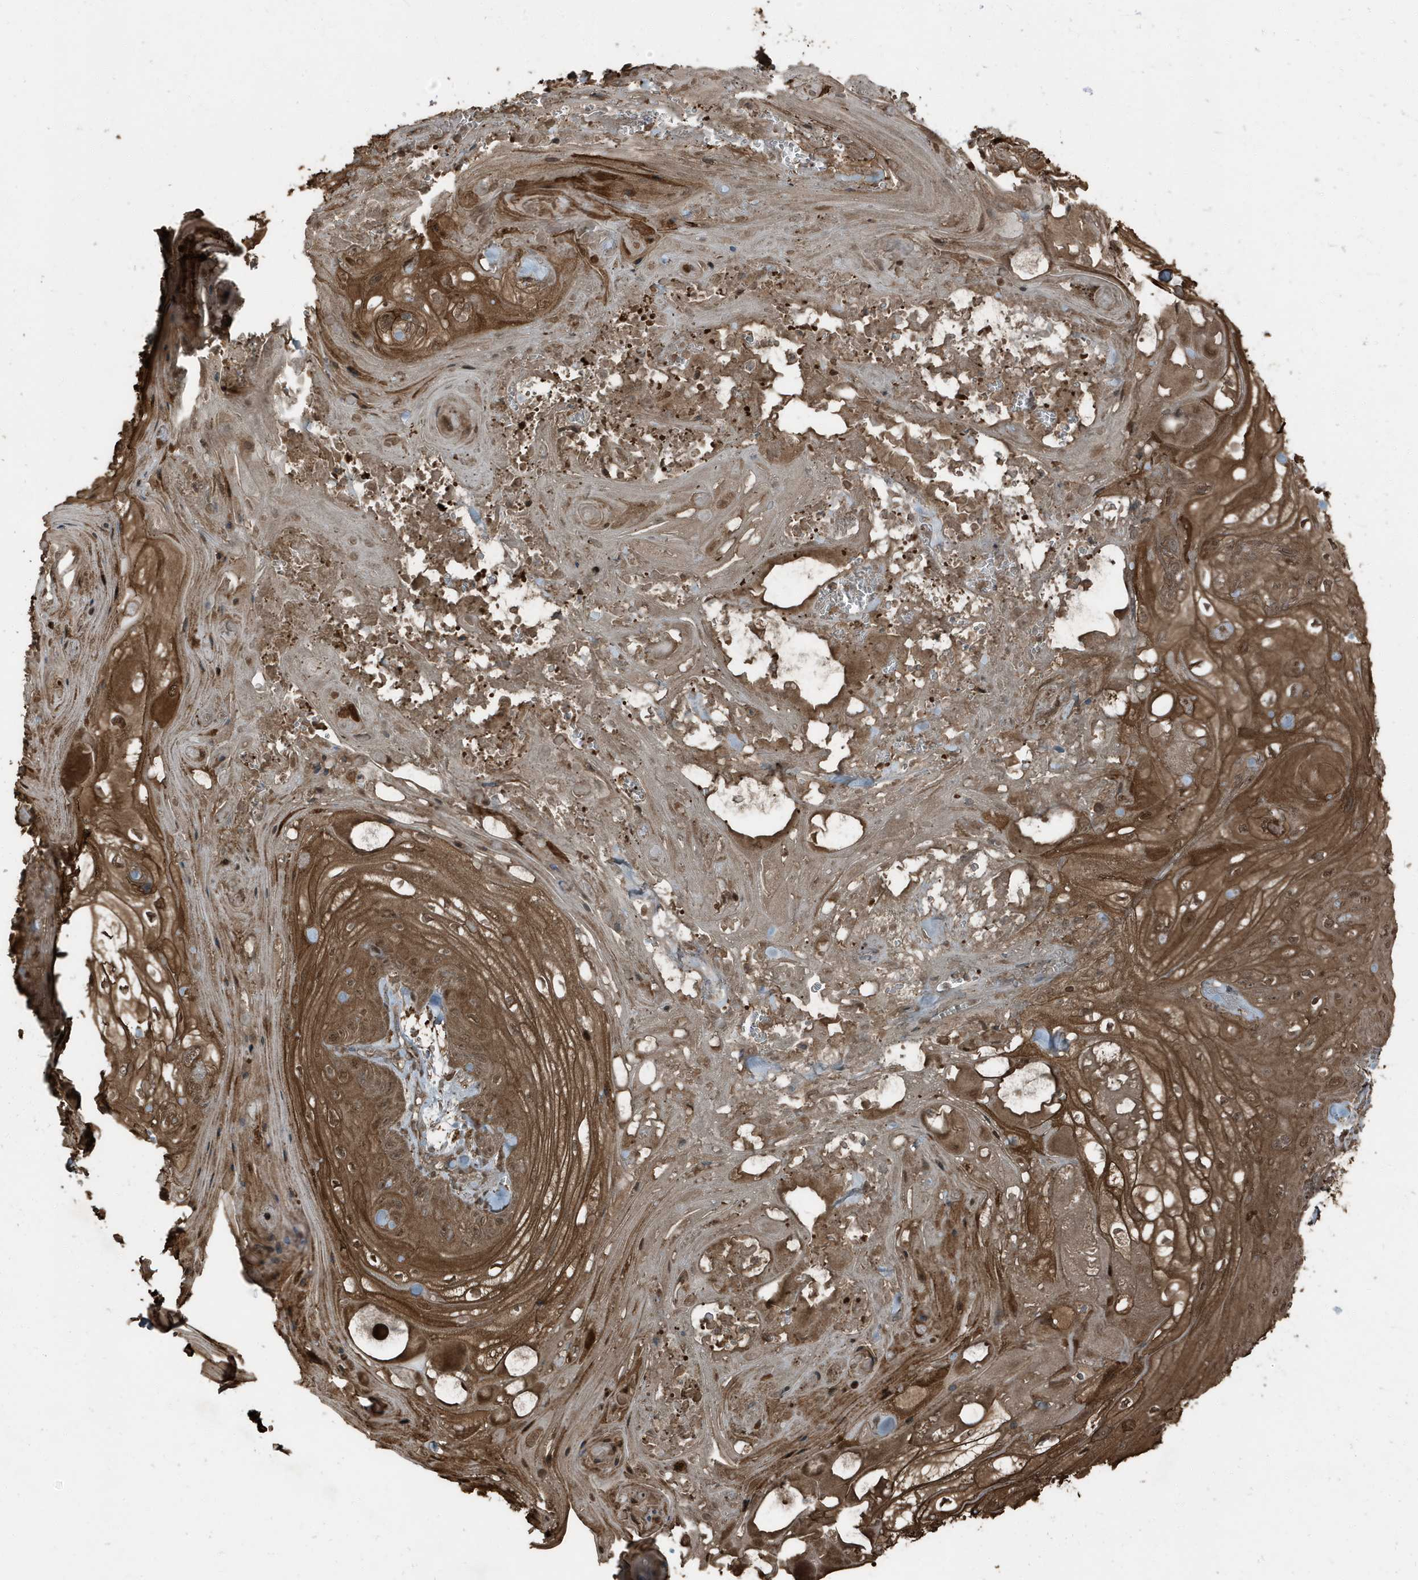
{"staining": {"intensity": "strong", "quantity": ">75%", "location": "cytoplasmic/membranous,nuclear"}, "tissue": "skin cancer", "cell_type": "Tumor cells", "image_type": "cancer", "snomed": [{"axis": "morphology", "description": "Squamous cell carcinoma, NOS"}, {"axis": "topography", "description": "Skin"}], "caption": "Strong cytoplasmic/membranous and nuclear protein expression is appreciated in approximately >75% of tumor cells in skin cancer (squamous cell carcinoma). (DAB (3,3'-diaminobenzidine) = brown stain, brightfield microscopy at high magnification).", "gene": "AZI2", "patient": {"sex": "male", "age": 74}}